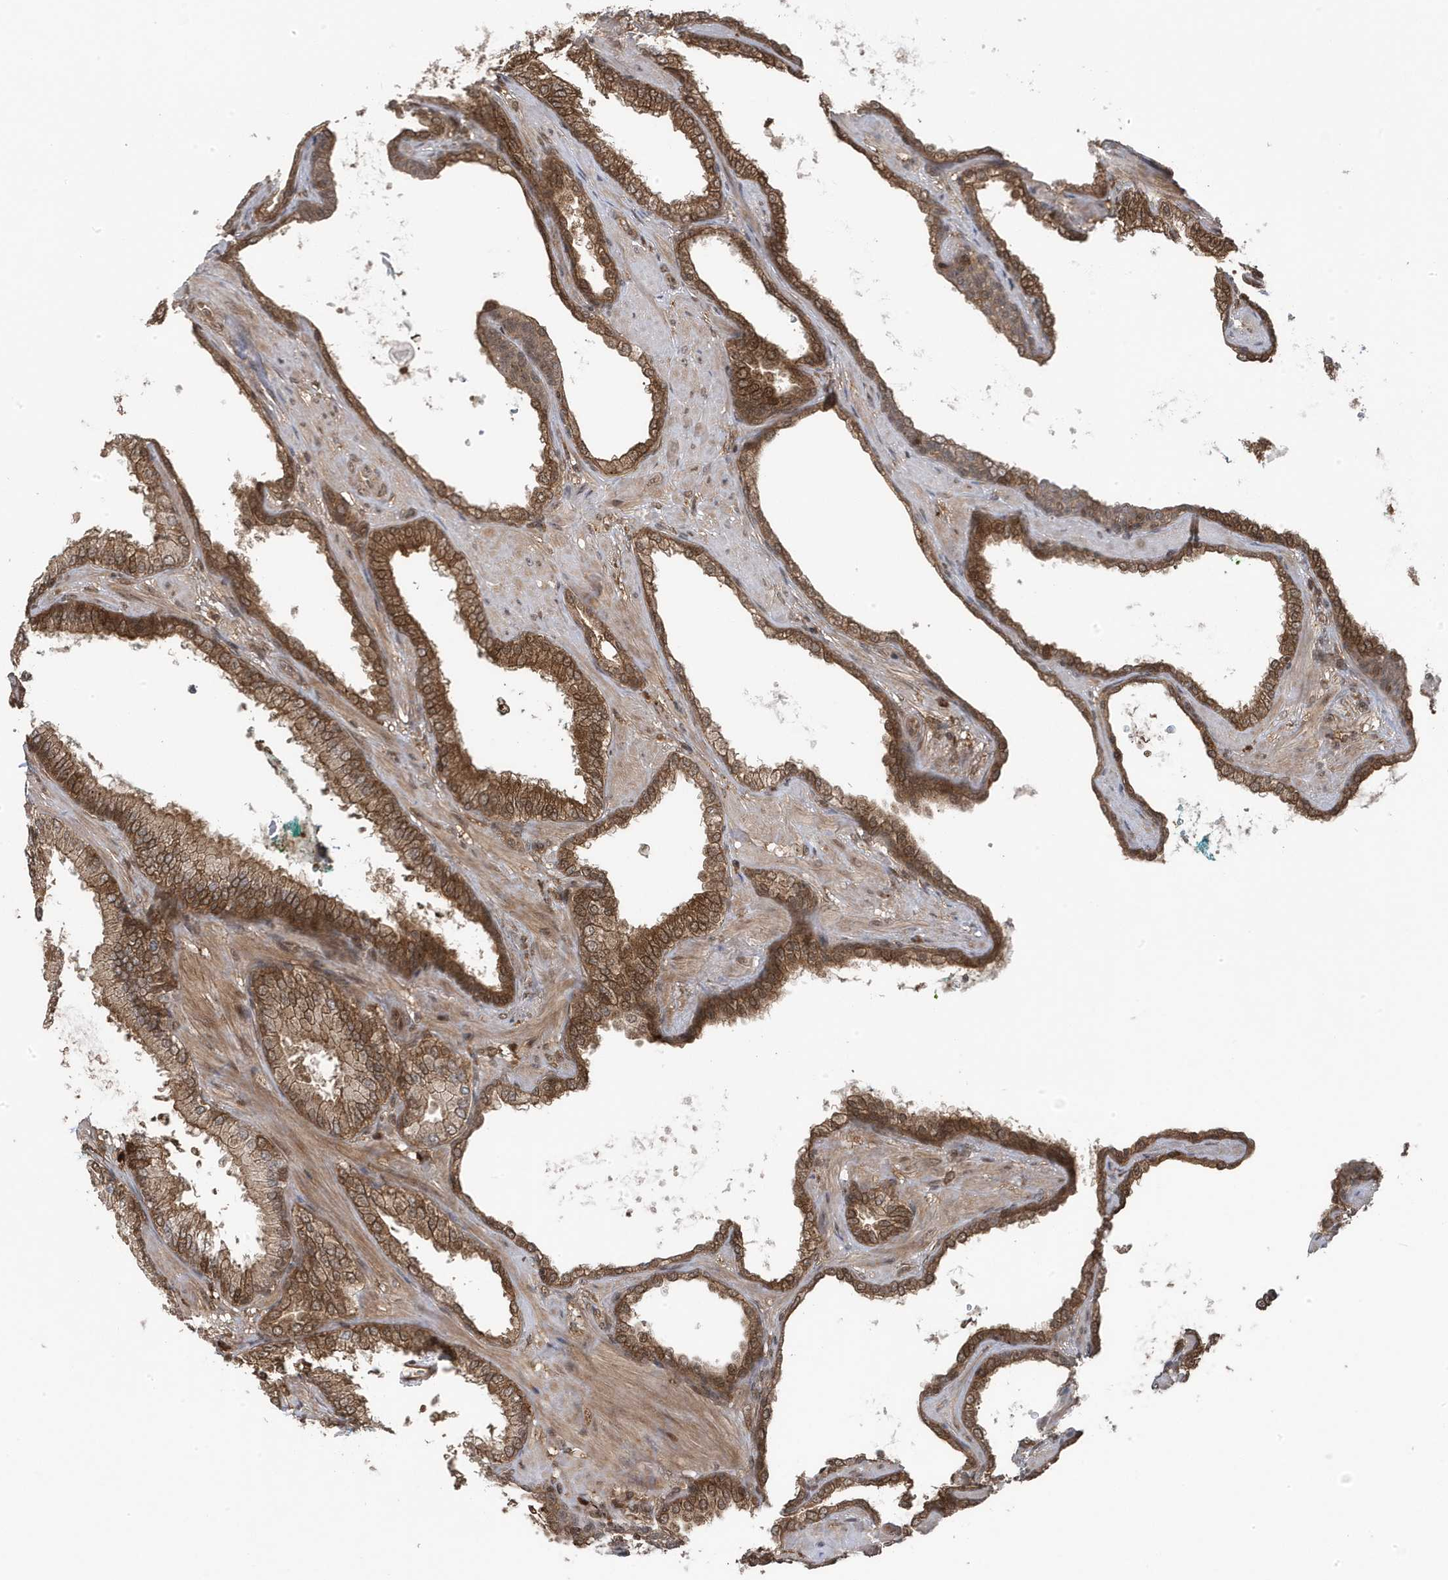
{"staining": {"intensity": "moderate", "quantity": ">75%", "location": "cytoplasmic/membranous"}, "tissue": "prostate cancer", "cell_type": "Tumor cells", "image_type": "cancer", "snomed": [{"axis": "morphology", "description": "Adenocarcinoma, Low grade"}, {"axis": "topography", "description": "Prostate"}], "caption": "Low-grade adenocarcinoma (prostate) stained with DAB (3,3'-diaminobenzidine) IHC exhibits medium levels of moderate cytoplasmic/membranous staining in about >75% of tumor cells. (DAB (3,3'-diaminobenzidine) IHC, brown staining for protein, blue staining for nuclei).", "gene": "MAPK1IP1L", "patient": {"sex": "male", "age": 60}}